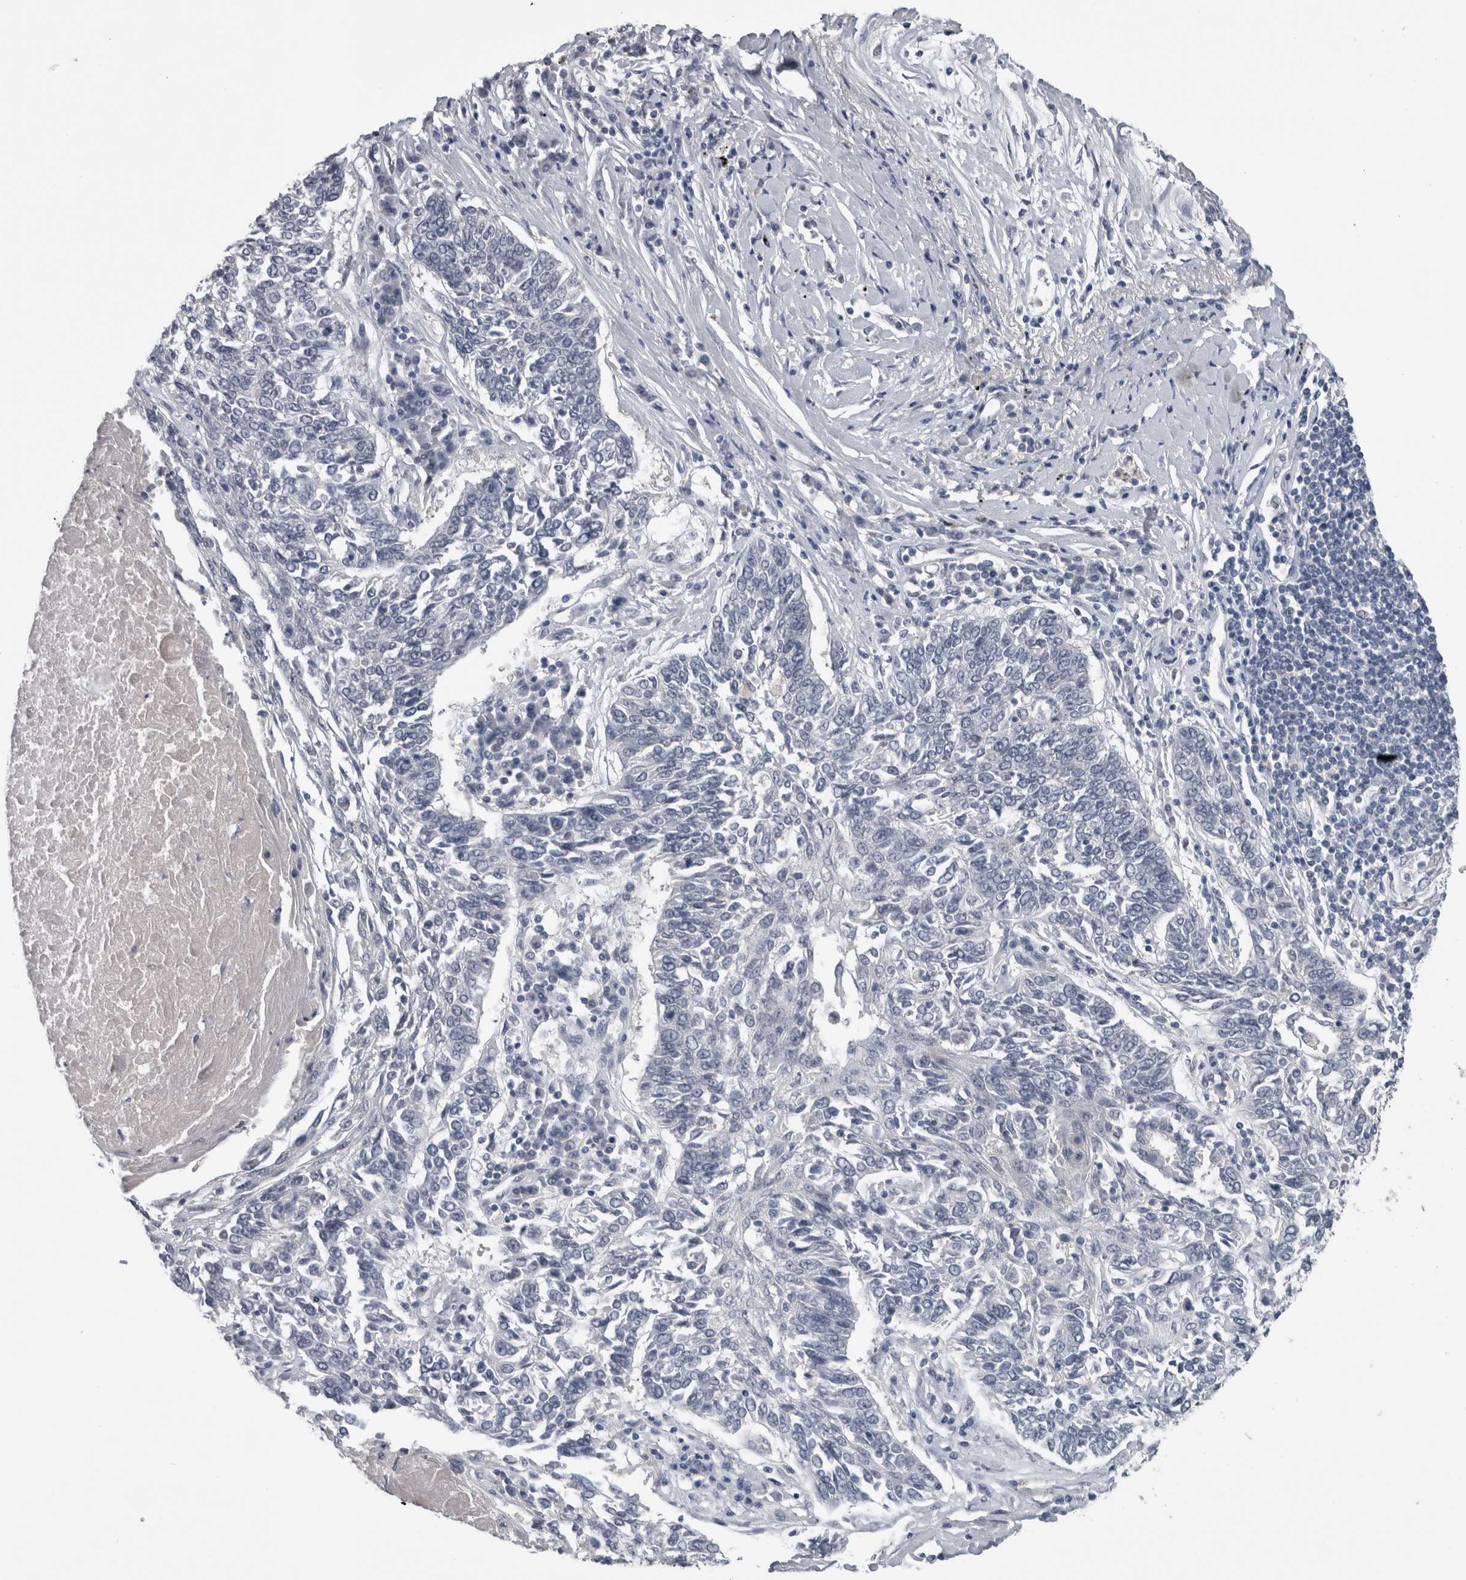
{"staining": {"intensity": "negative", "quantity": "none", "location": "none"}, "tissue": "lung cancer", "cell_type": "Tumor cells", "image_type": "cancer", "snomed": [{"axis": "morphology", "description": "Normal tissue, NOS"}, {"axis": "morphology", "description": "Squamous cell carcinoma, NOS"}, {"axis": "topography", "description": "Cartilage tissue"}, {"axis": "topography", "description": "Bronchus"}, {"axis": "topography", "description": "Lung"}], "caption": "Immunohistochemistry (IHC) photomicrograph of neoplastic tissue: human lung squamous cell carcinoma stained with DAB demonstrates no significant protein positivity in tumor cells.", "gene": "NAPRT", "patient": {"sex": "female", "age": 49}}